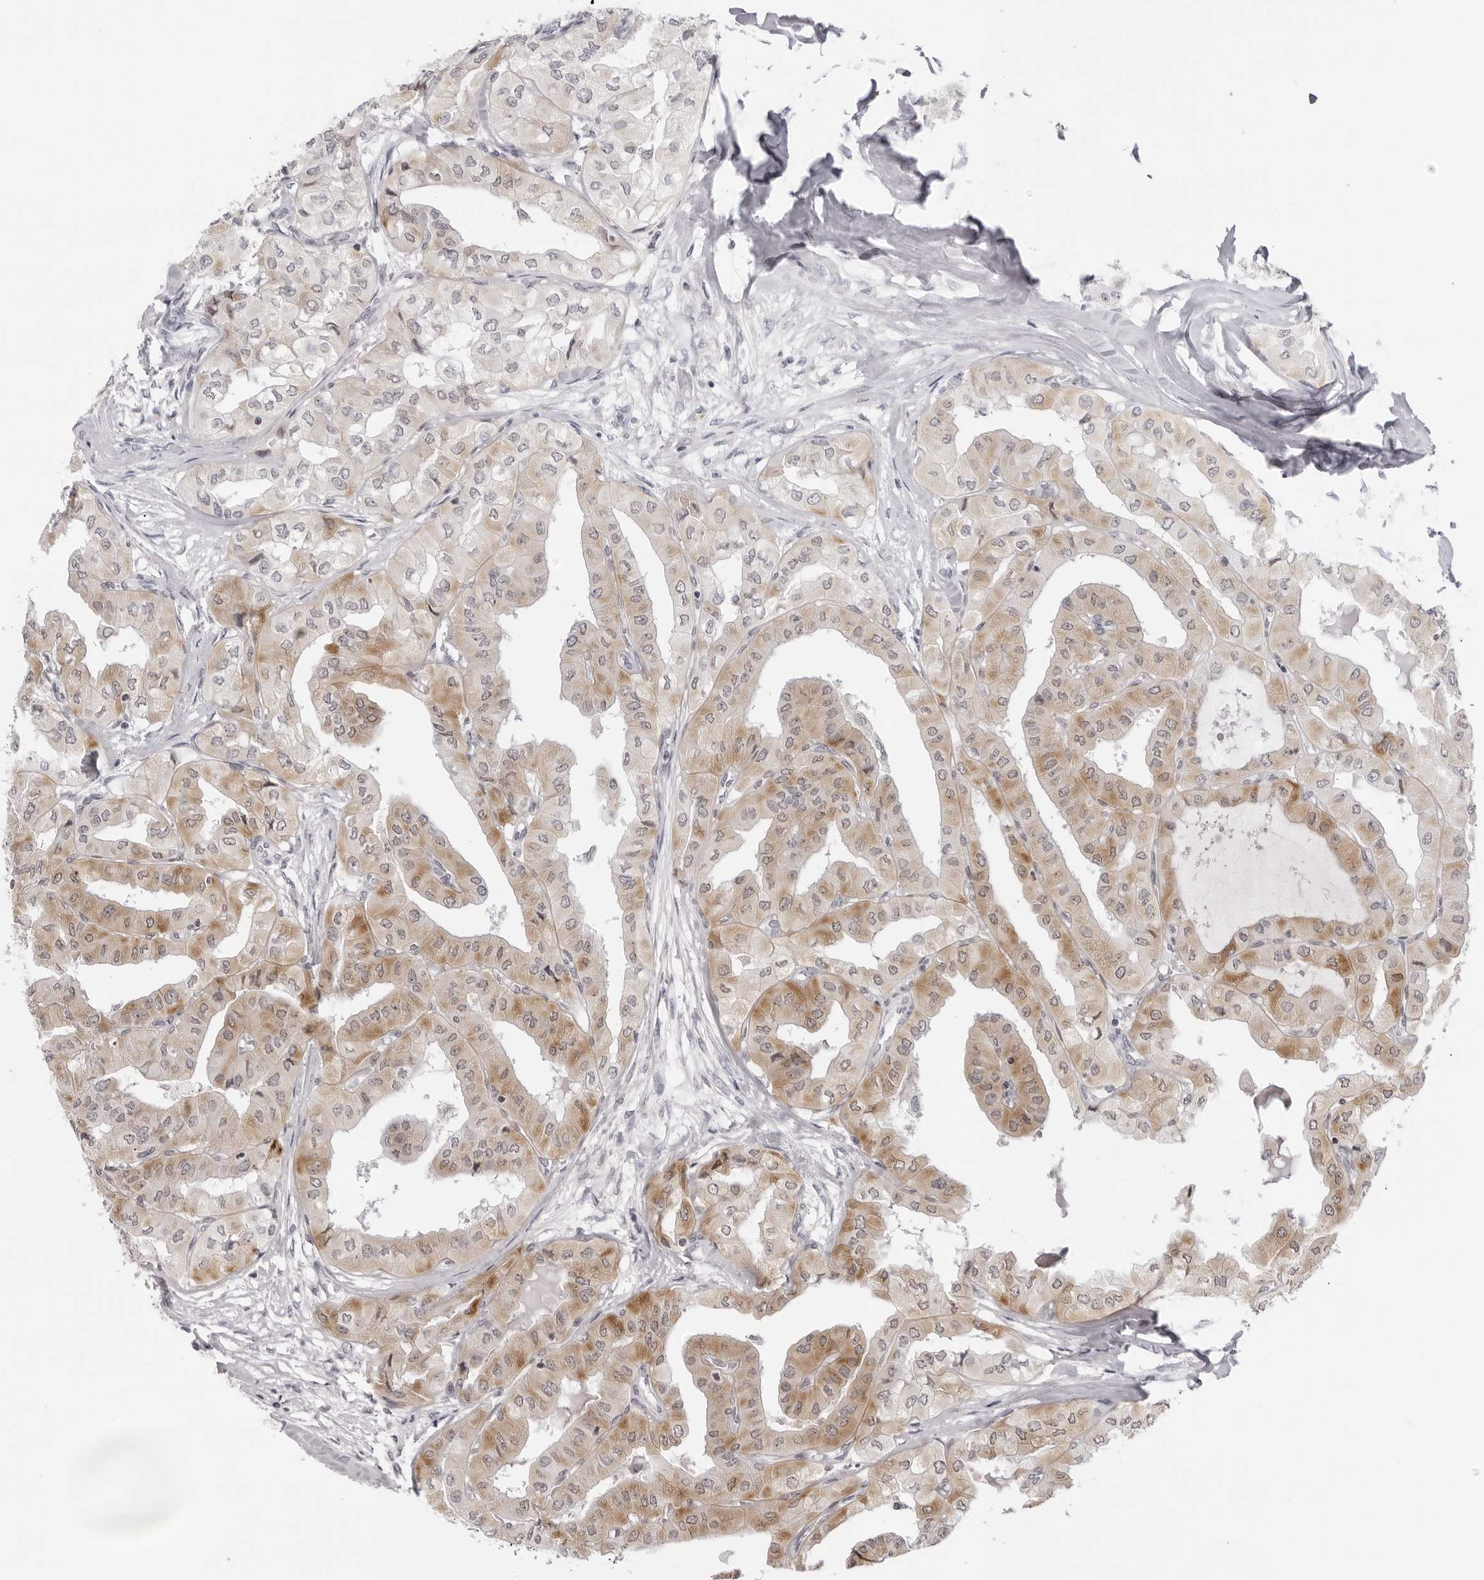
{"staining": {"intensity": "moderate", "quantity": ">75%", "location": "cytoplasmic/membranous"}, "tissue": "thyroid cancer", "cell_type": "Tumor cells", "image_type": "cancer", "snomed": [{"axis": "morphology", "description": "Papillary adenocarcinoma, NOS"}, {"axis": "topography", "description": "Thyroid gland"}], "caption": "Thyroid cancer (papillary adenocarcinoma) tissue shows moderate cytoplasmic/membranous staining in approximately >75% of tumor cells, visualized by immunohistochemistry.", "gene": "ACP6", "patient": {"sex": "female", "age": 59}}